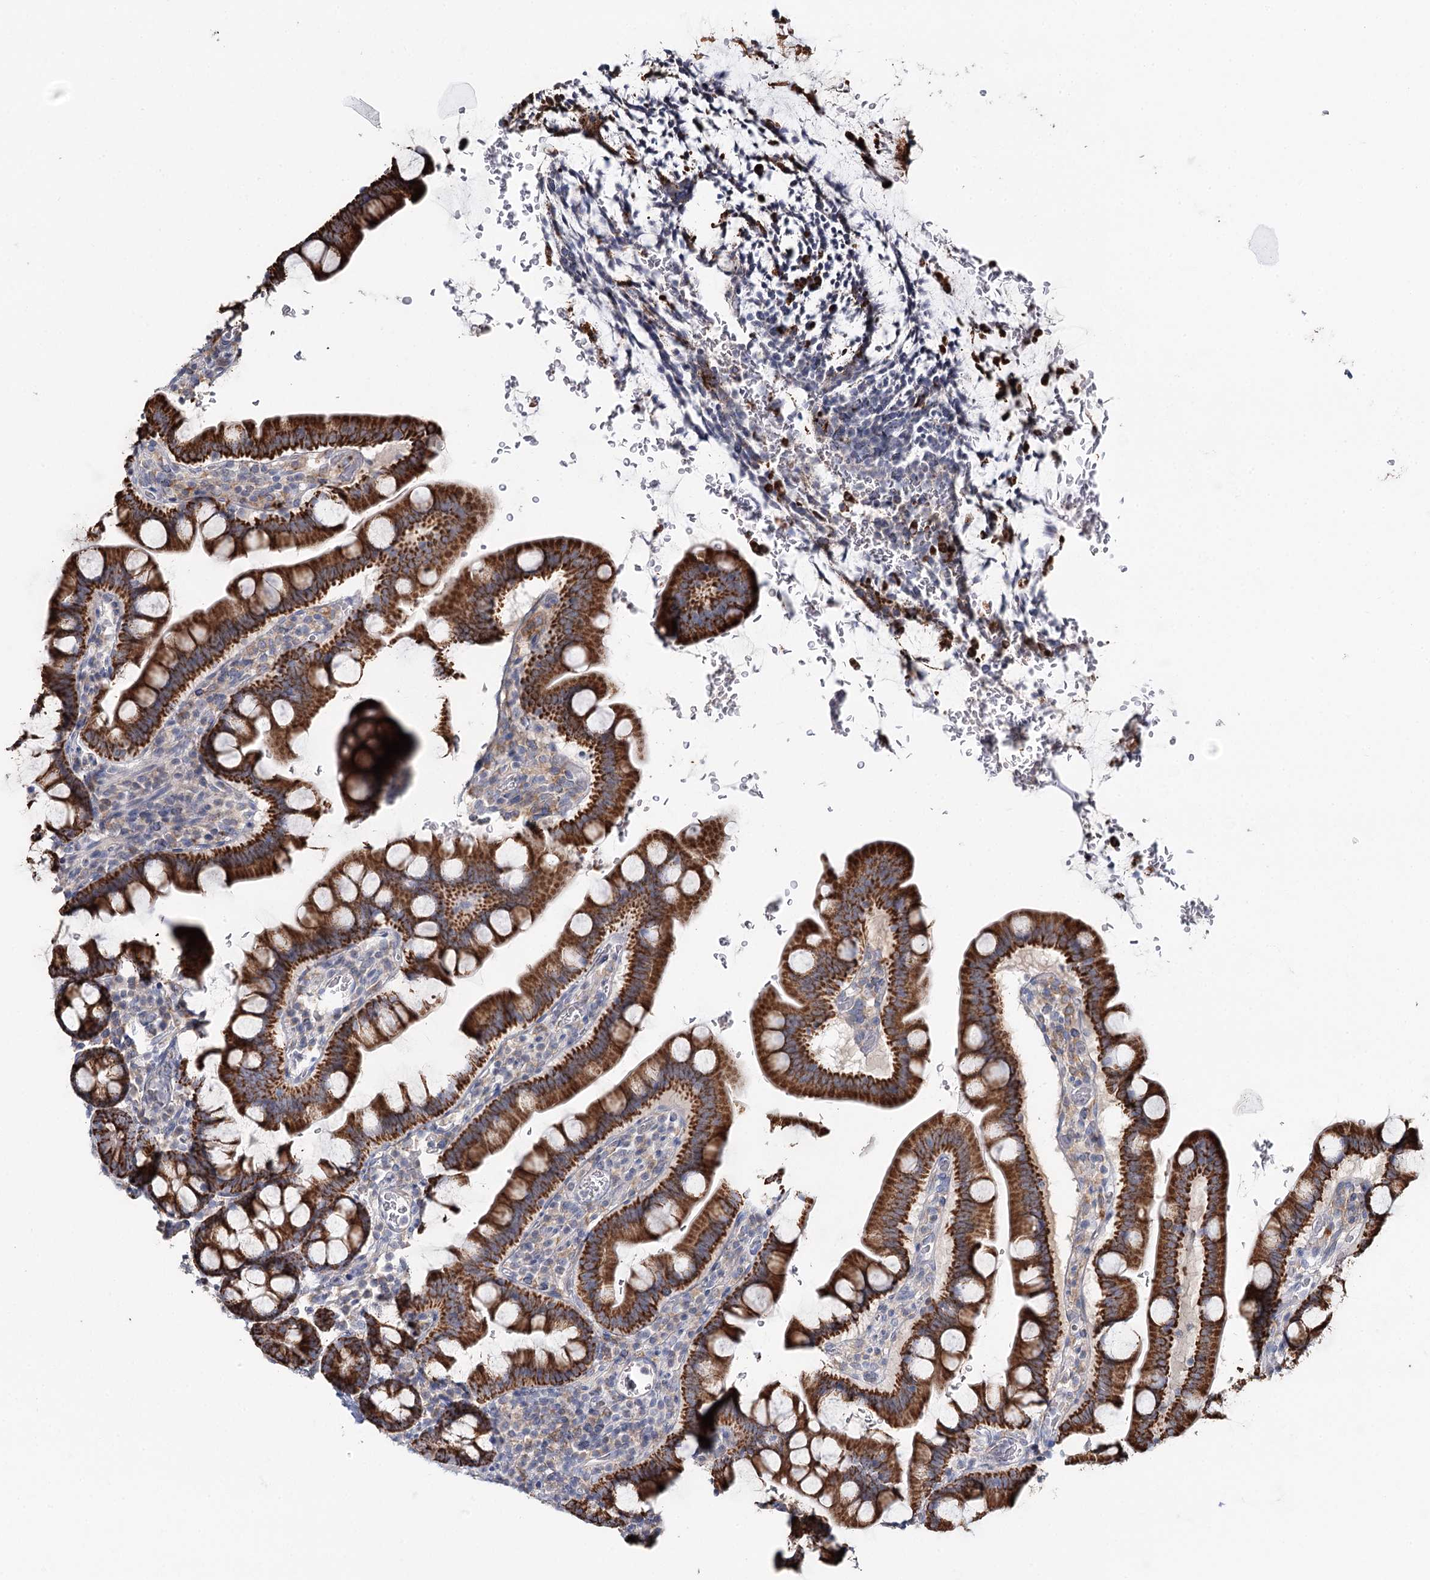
{"staining": {"intensity": "strong", "quantity": ">75%", "location": "cytoplasmic/membranous"}, "tissue": "small intestine", "cell_type": "Glandular cells", "image_type": "normal", "snomed": [{"axis": "morphology", "description": "Normal tissue, NOS"}, {"axis": "topography", "description": "Stomach, upper"}, {"axis": "topography", "description": "Stomach, lower"}, {"axis": "topography", "description": "Small intestine"}], "caption": "Immunohistochemistry (IHC) (DAB (3,3'-diaminobenzidine)) staining of unremarkable human small intestine shows strong cytoplasmic/membranous protein expression in about >75% of glandular cells.", "gene": "DAPK1", "patient": {"sex": "male", "age": 68}}